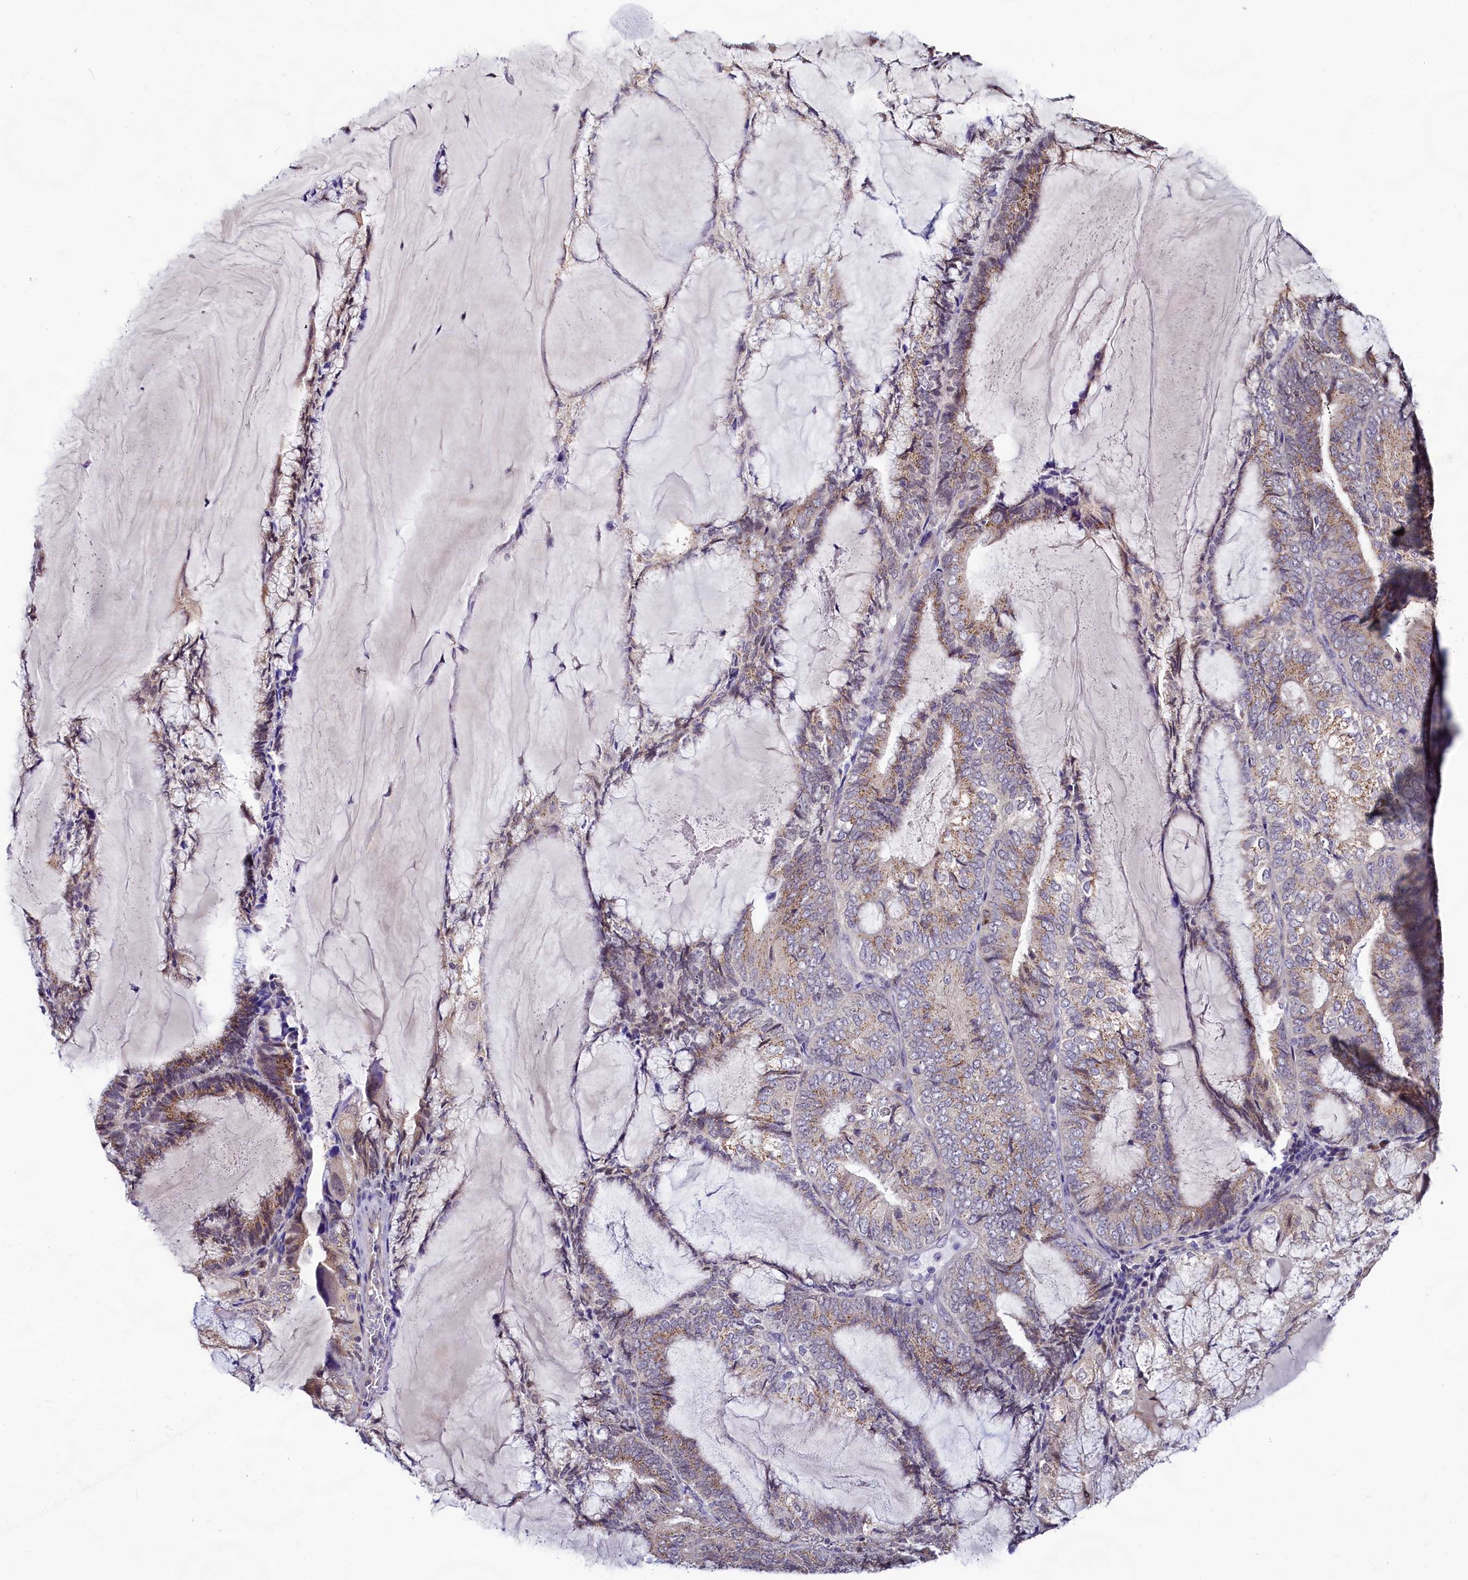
{"staining": {"intensity": "weak", "quantity": ">75%", "location": "cytoplasmic/membranous"}, "tissue": "endometrial cancer", "cell_type": "Tumor cells", "image_type": "cancer", "snomed": [{"axis": "morphology", "description": "Adenocarcinoma, NOS"}, {"axis": "topography", "description": "Endometrium"}], "caption": "High-magnification brightfield microscopy of endometrial cancer (adenocarcinoma) stained with DAB (brown) and counterstained with hematoxylin (blue). tumor cells exhibit weak cytoplasmic/membranous positivity is appreciated in about>75% of cells.", "gene": "SEC24C", "patient": {"sex": "female", "age": 81}}